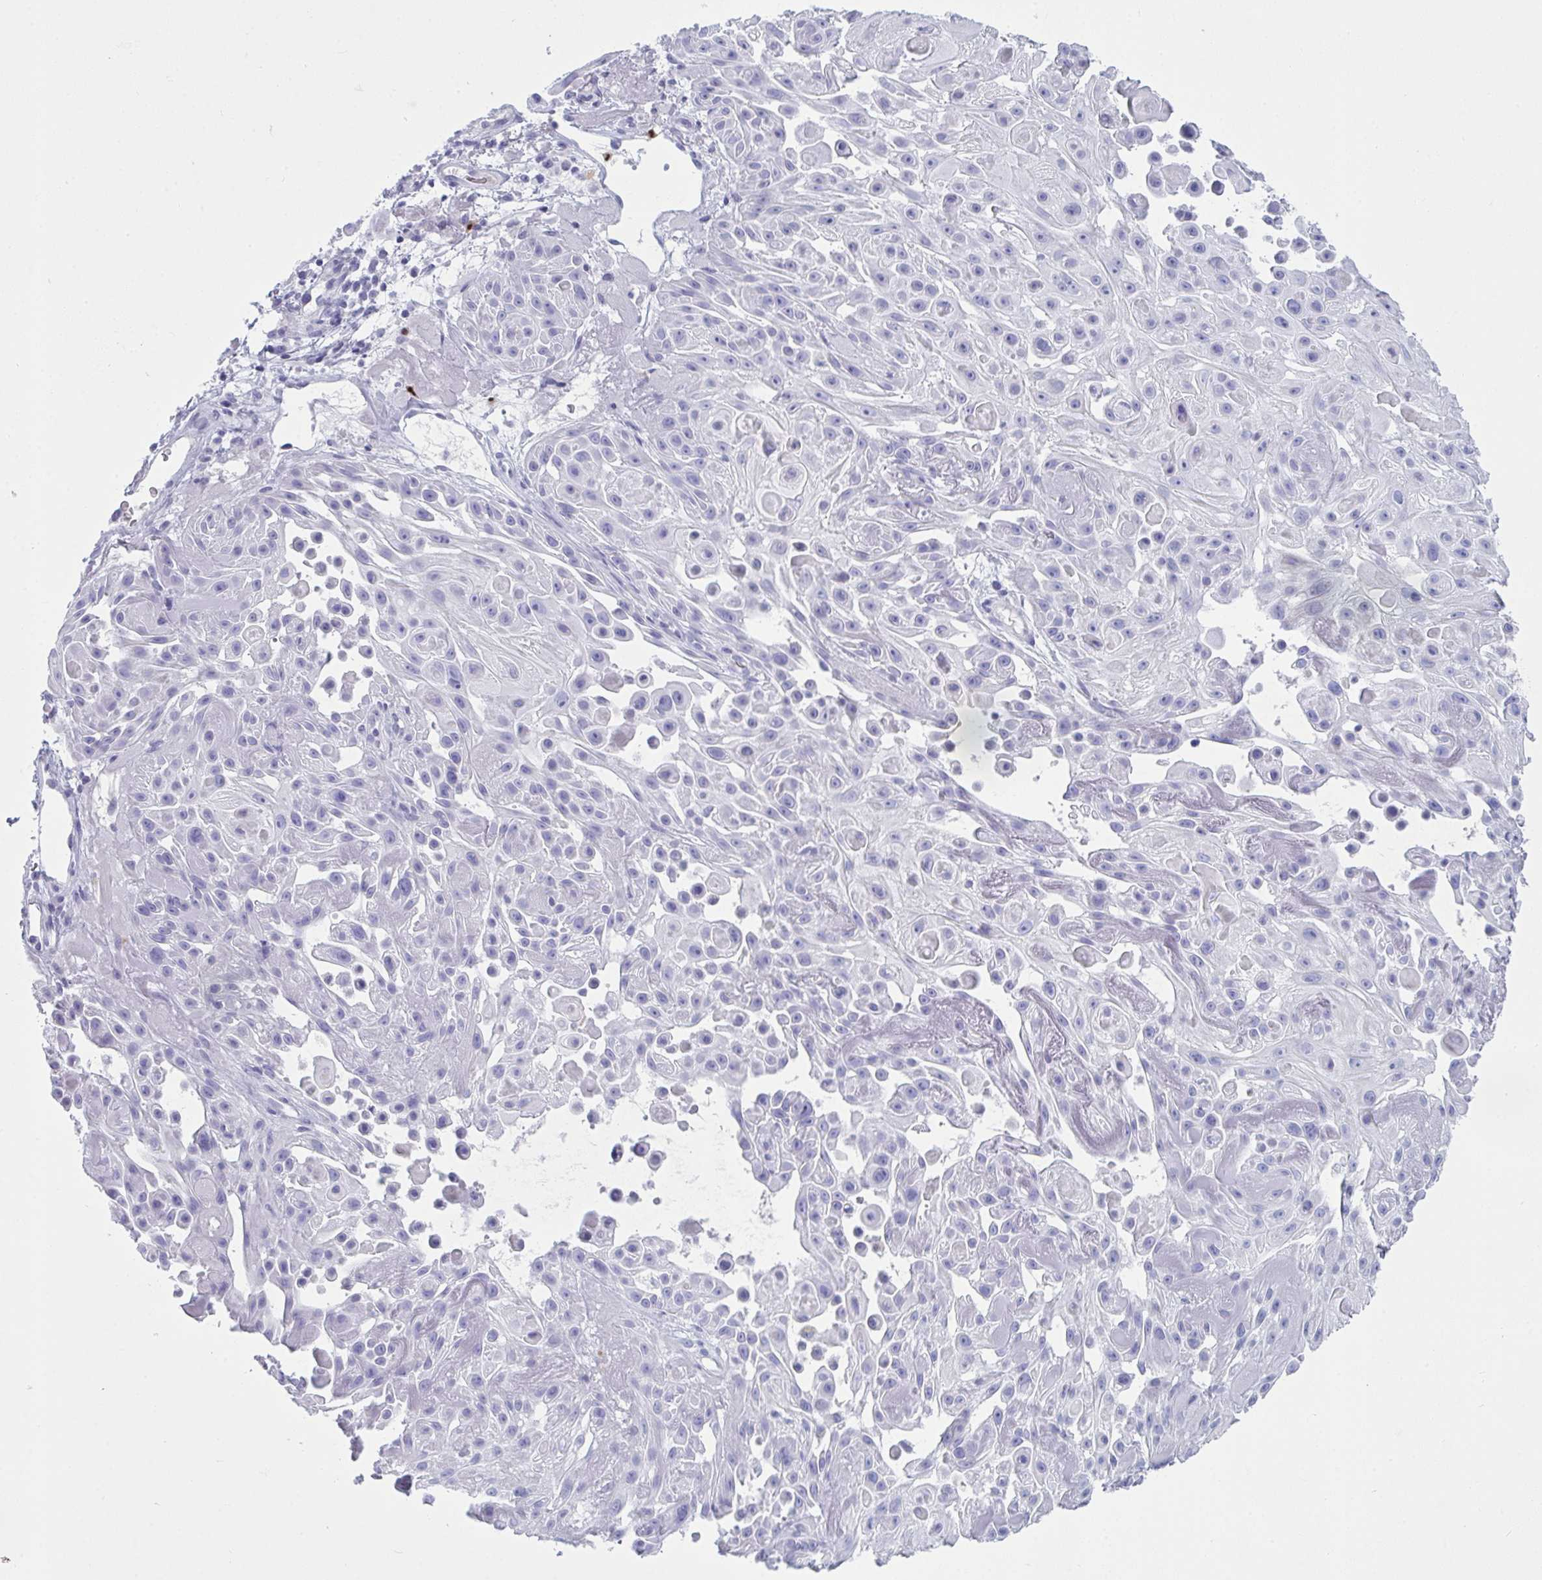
{"staining": {"intensity": "negative", "quantity": "none", "location": "none"}, "tissue": "skin cancer", "cell_type": "Tumor cells", "image_type": "cancer", "snomed": [{"axis": "morphology", "description": "Squamous cell carcinoma, NOS"}, {"axis": "topography", "description": "Skin"}], "caption": "Skin cancer stained for a protein using IHC shows no positivity tumor cells.", "gene": "SERPINB10", "patient": {"sex": "male", "age": 91}}